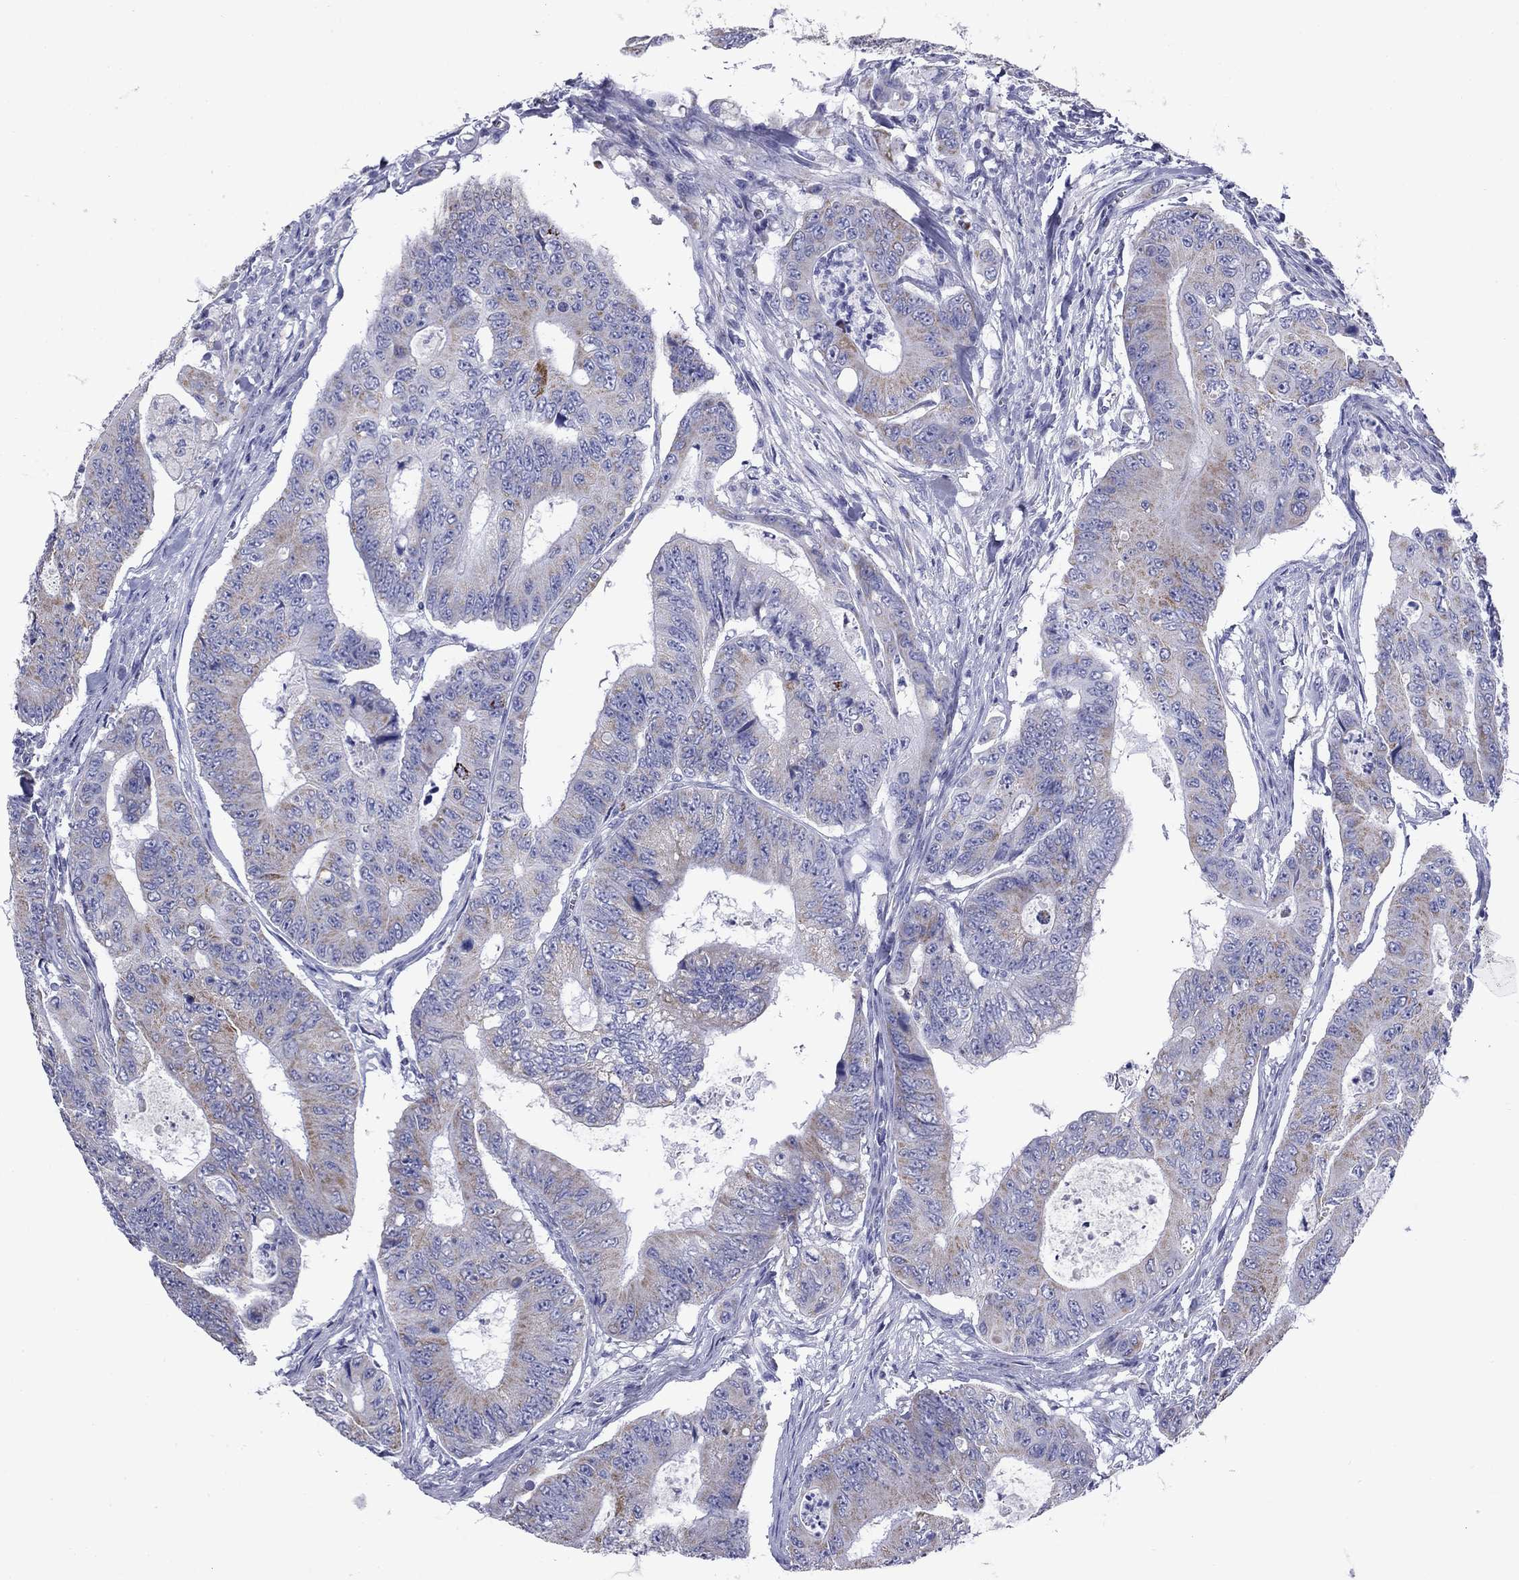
{"staining": {"intensity": "weak", "quantity": "25%-75%", "location": "cytoplasmic/membranous"}, "tissue": "colorectal cancer", "cell_type": "Tumor cells", "image_type": "cancer", "snomed": [{"axis": "morphology", "description": "Adenocarcinoma, NOS"}, {"axis": "topography", "description": "Colon"}], "caption": "Immunohistochemical staining of colorectal cancer (adenocarcinoma) shows weak cytoplasmic/membranous protein expression in about 25%-75% of tumor cells.", "gene": "ACADSB", "patient": {"sex": "female", "age": 48}}